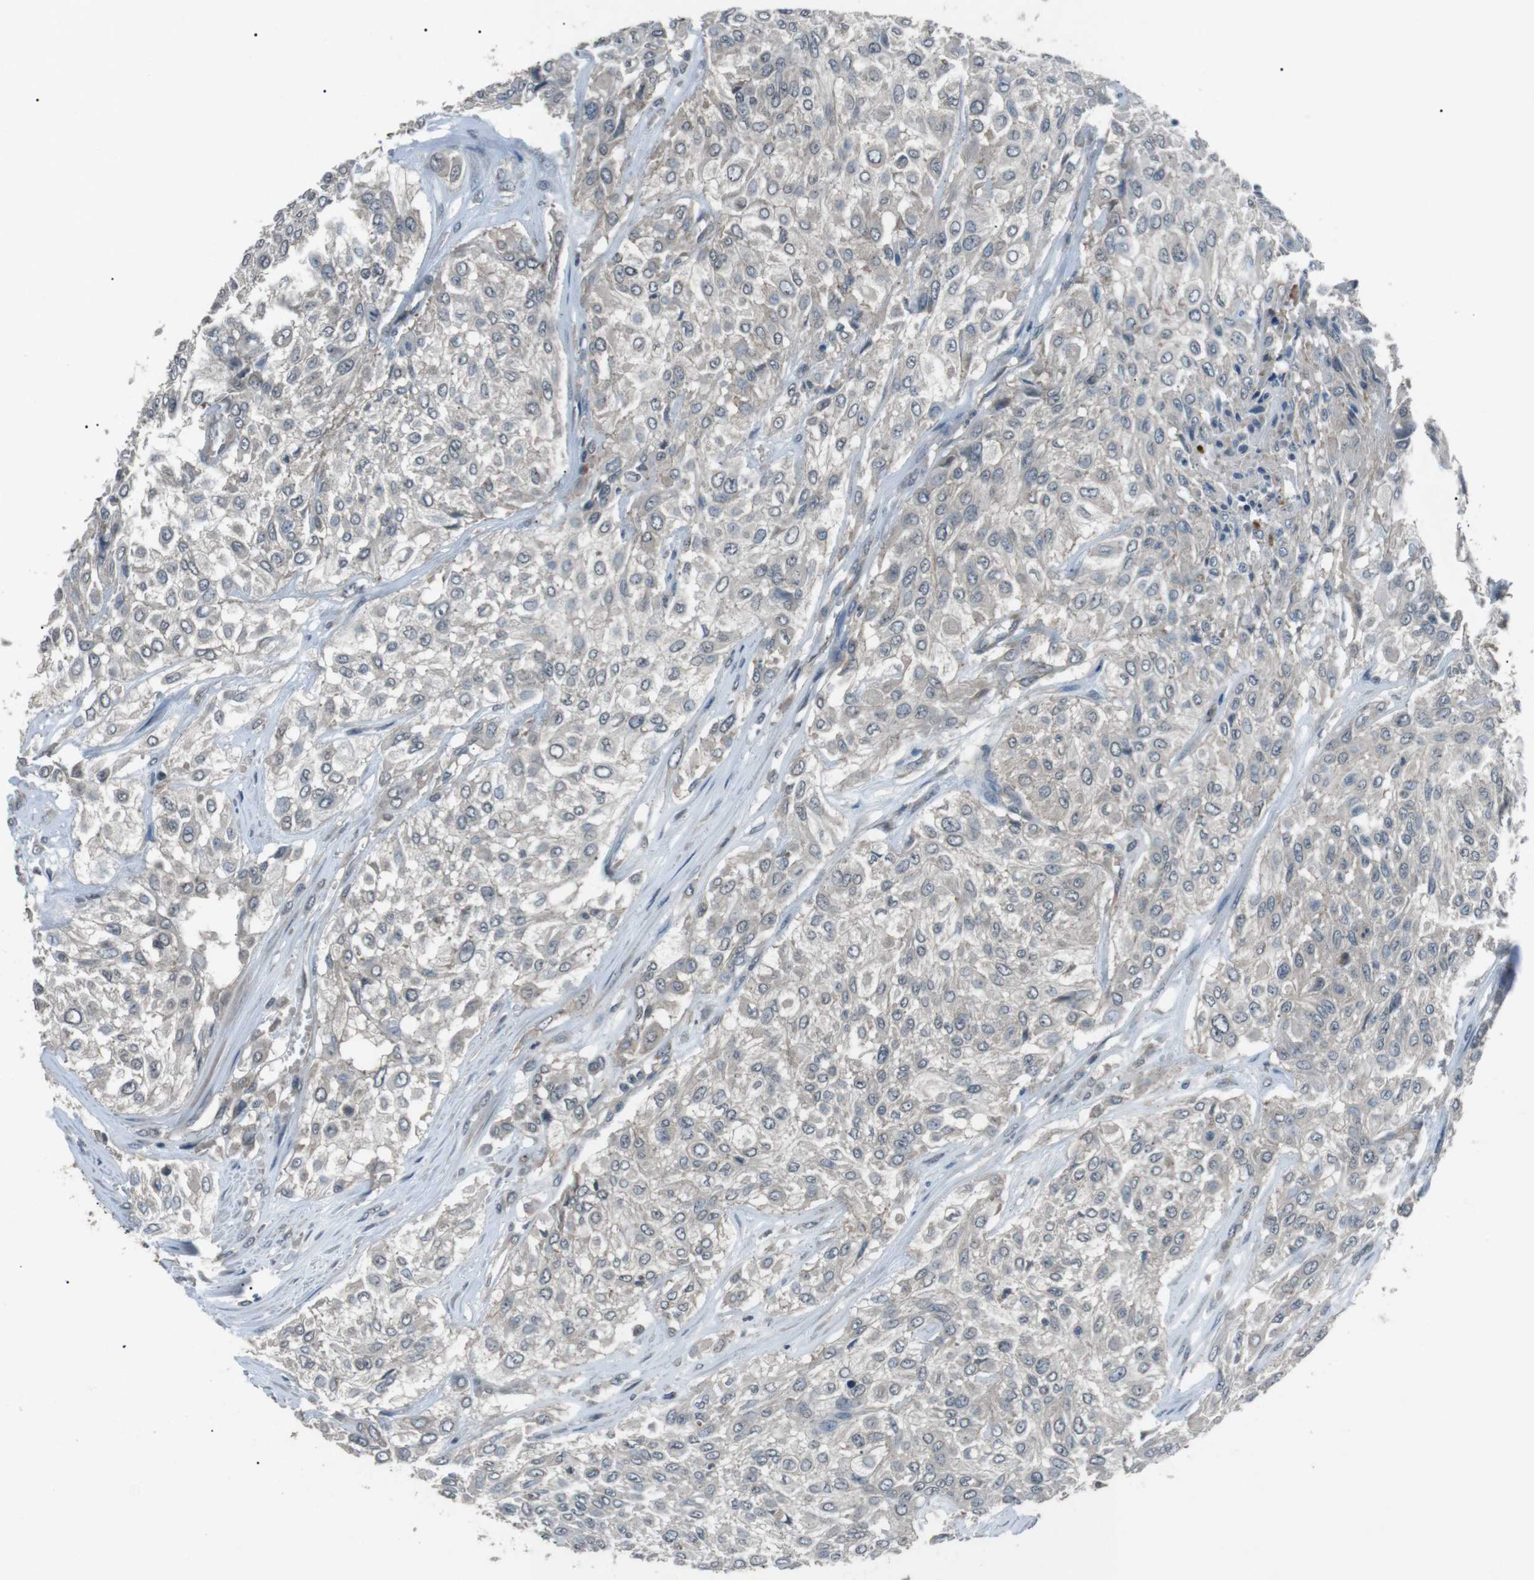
{"staining": {"intensity": "negative", "quantity": "none", "location": "none"}, "tissue": "urothelial cancer", "cell_type": "Tumor cells", "image_type": "cancer", "snomed": [{"axis": "morphology", "description": "Urothelial carcinoma, High grade"}, {"axis": "topography", "description": "Urinary bladder"}], "caption": "Tumor cells show no significant positivity in urothelial cancer.", "gene": "NEK7", "patient": {"sex": "male", "age": 57}}